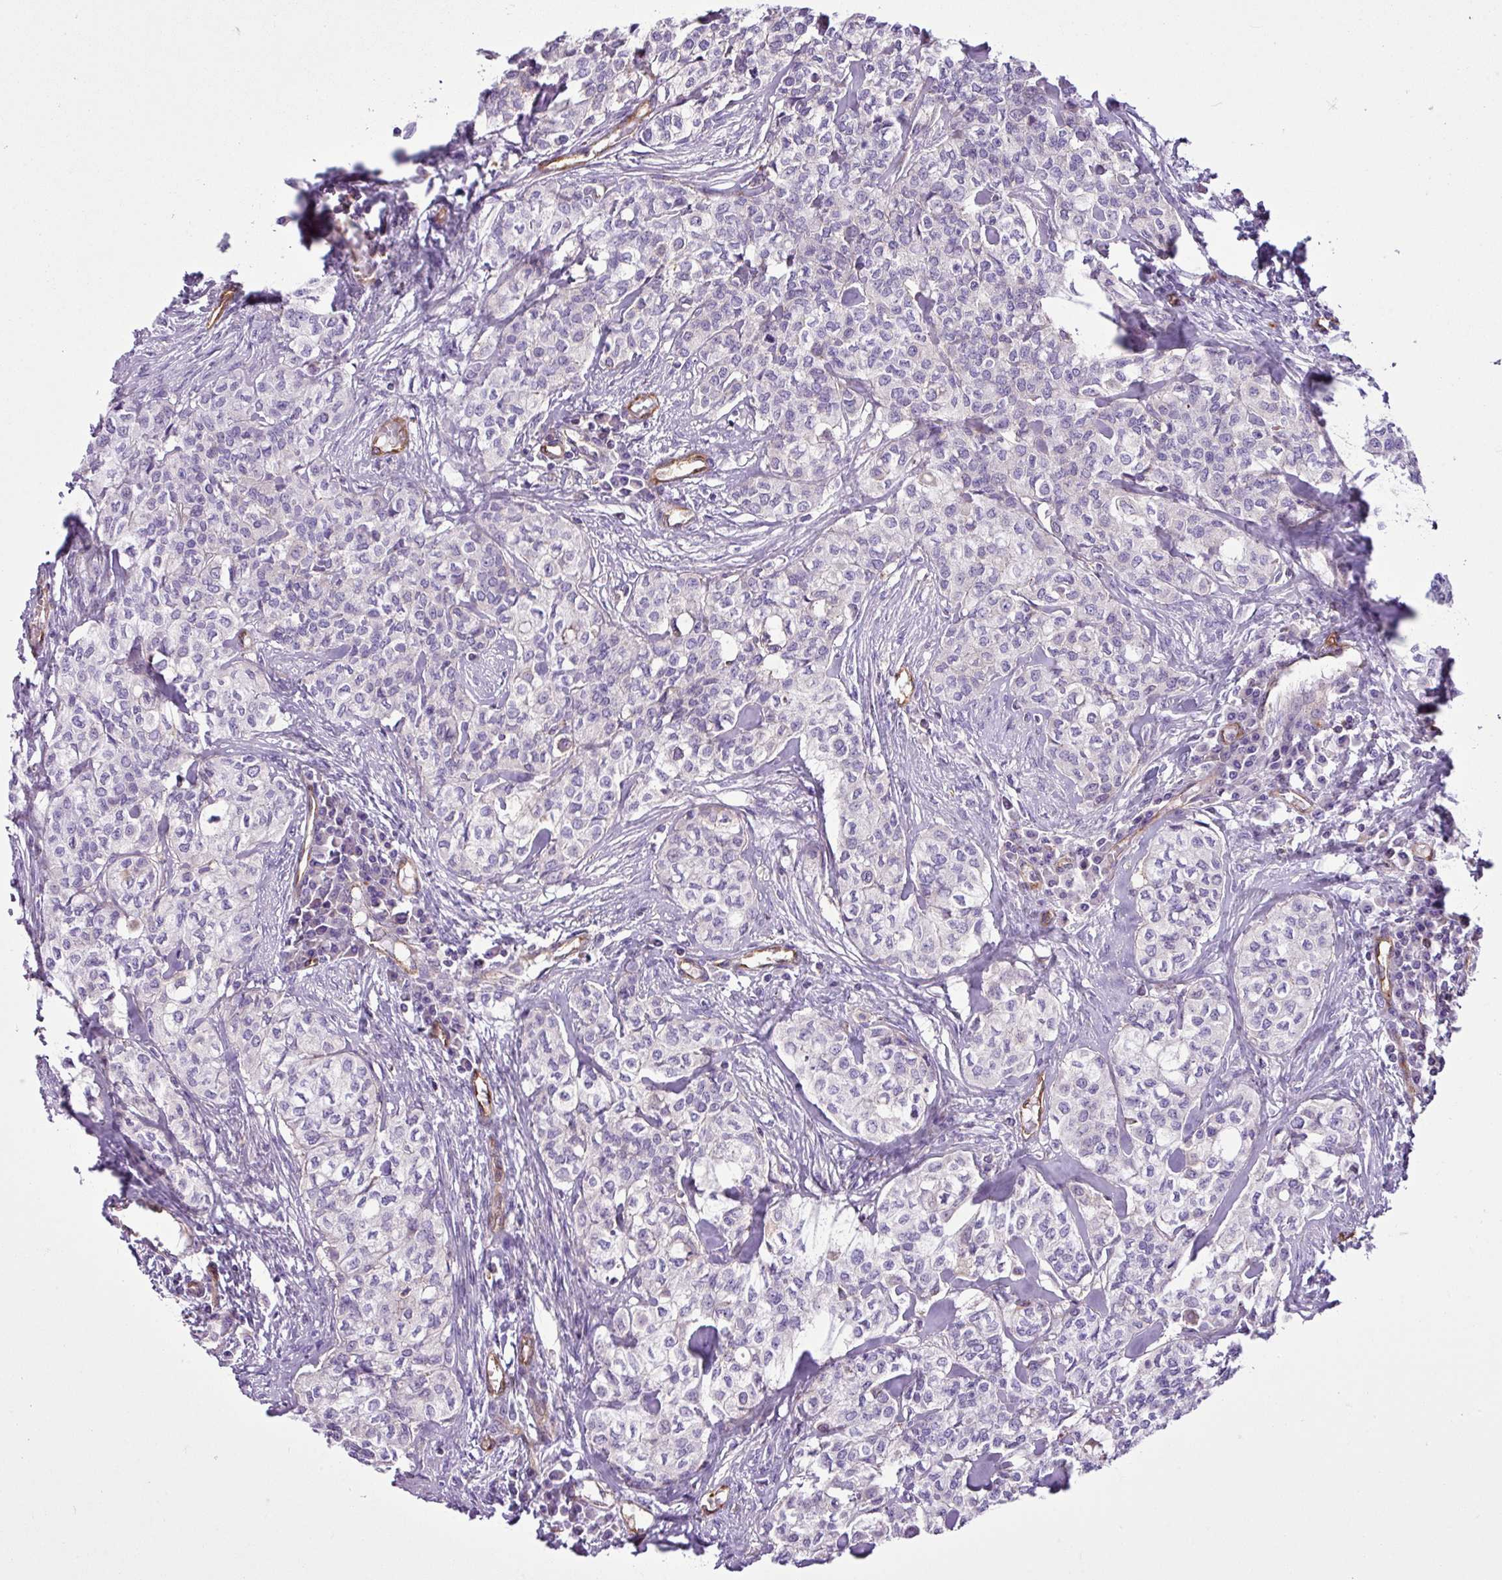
{"staining": {"intensity": "negative", "quantity": "none", "location": "none"}, "tissue": "head and neck cancer", "cell_type": "Tumor cells", "image_type": "cancer", "snomed": [{"axis": "morphology", "description": "Adenocarcinoma, NOS"}, {"axis": "topography", "description": "Head-Neck"}], "caption": "High magnification brightfield microscopy of head and neck cancer (adenocarcinoma) stained with DAB (brown) and counterstained with hematoxylin (blue): tumor cells show no significant expression.", "gene": "EME2", "patient": {"sex": "male", "age": 81}}